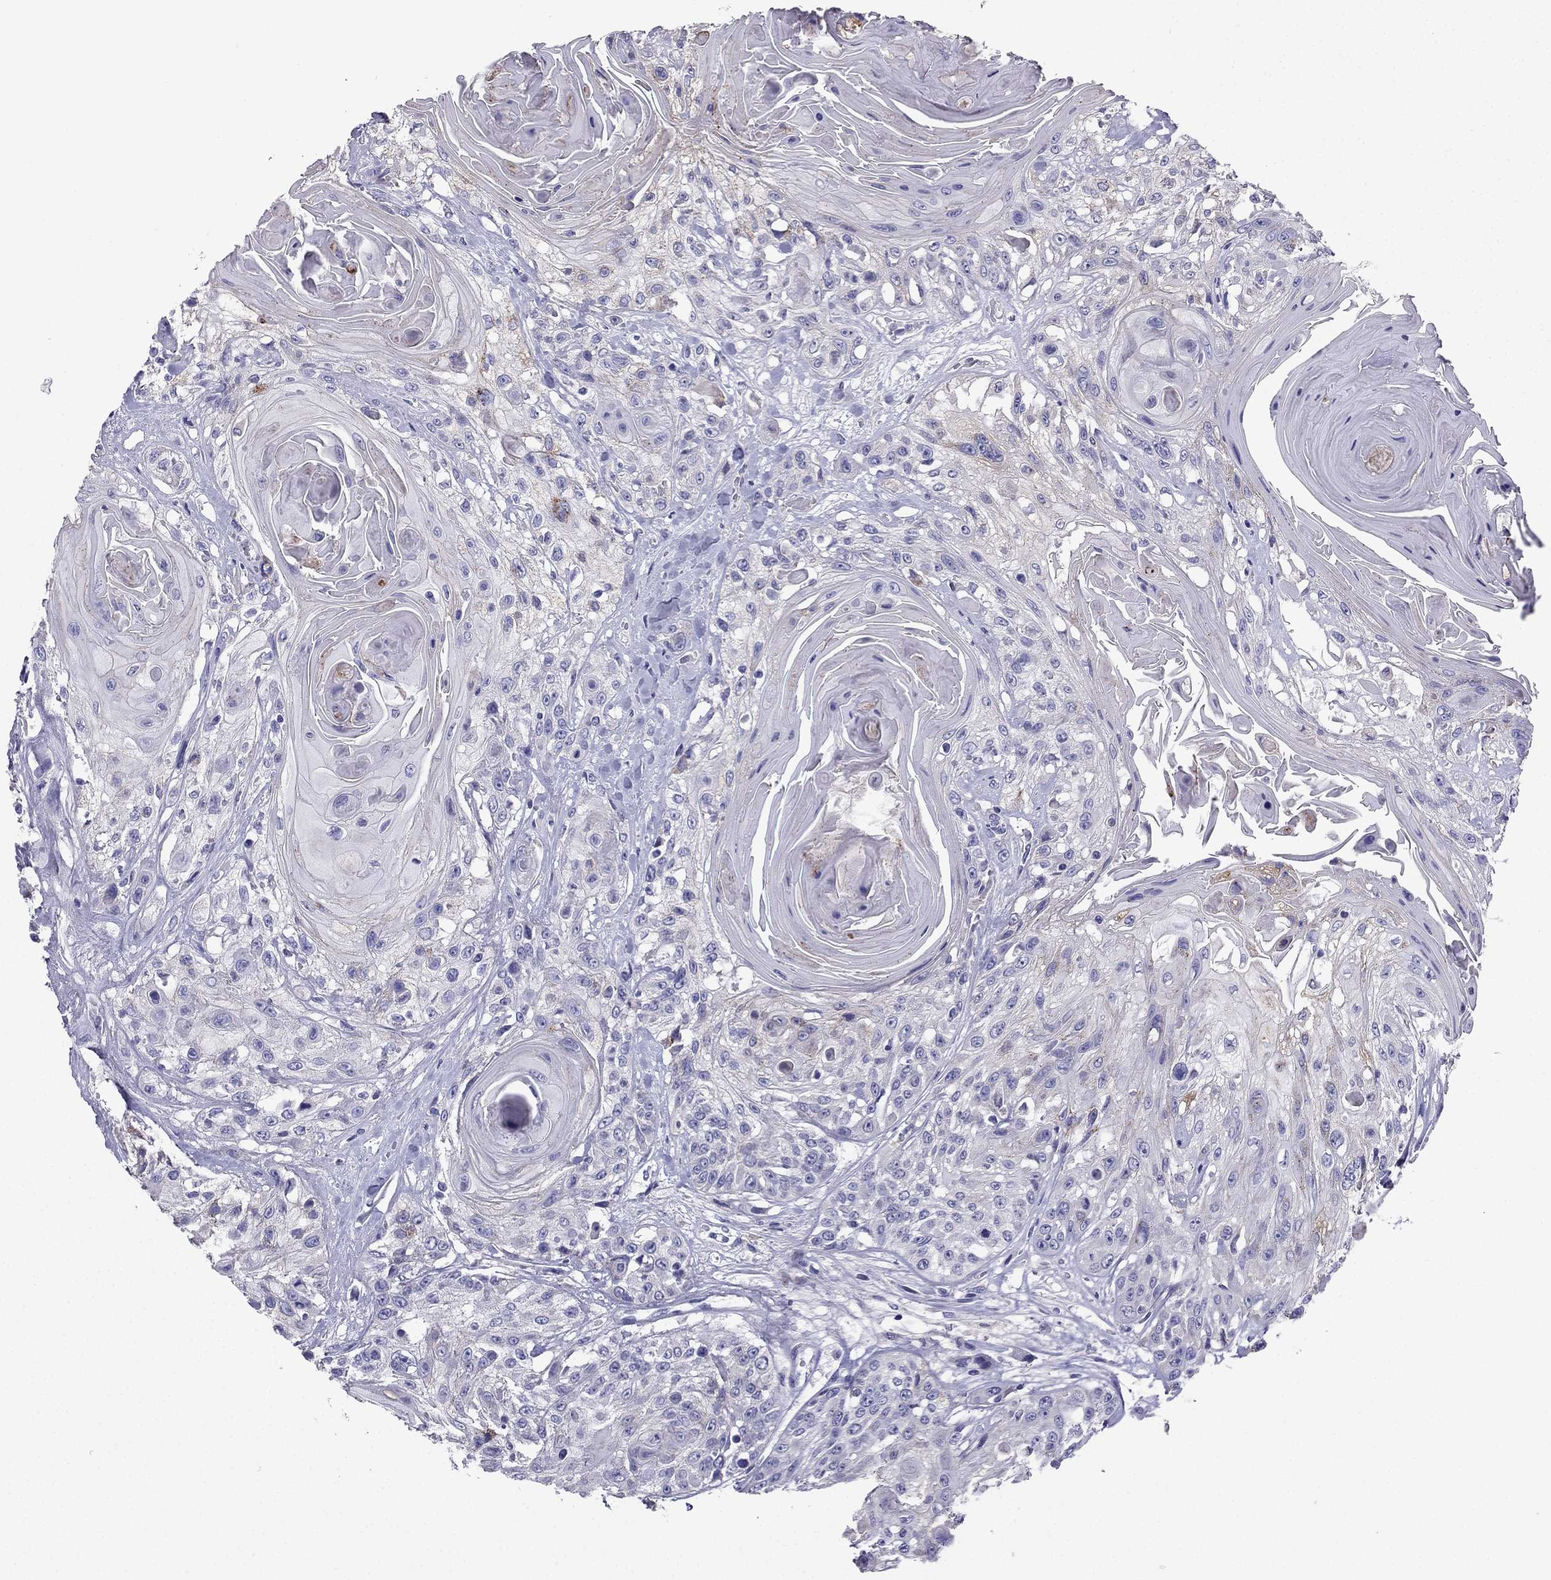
{"staining": {"intensity": "negative", "quantity": "none", "location": "none"}, "tissue": "head and neck cancer", "cell_type": "Tumor cells", "image_type": "cancer", "snomed": [{"axis": "morphology", "description": "Squamous cell carcinoma, NOS"}, {"axis": "topography", "description": "Head-Neck"}], "caption": "The image displays no staining of tumor cells in squamous cell carcinoma (head and neck). (DAB immunohistochemistry (IHC), high magnification).", "gene": "PTH", "patient": {"sex": "female", "age": 59}}